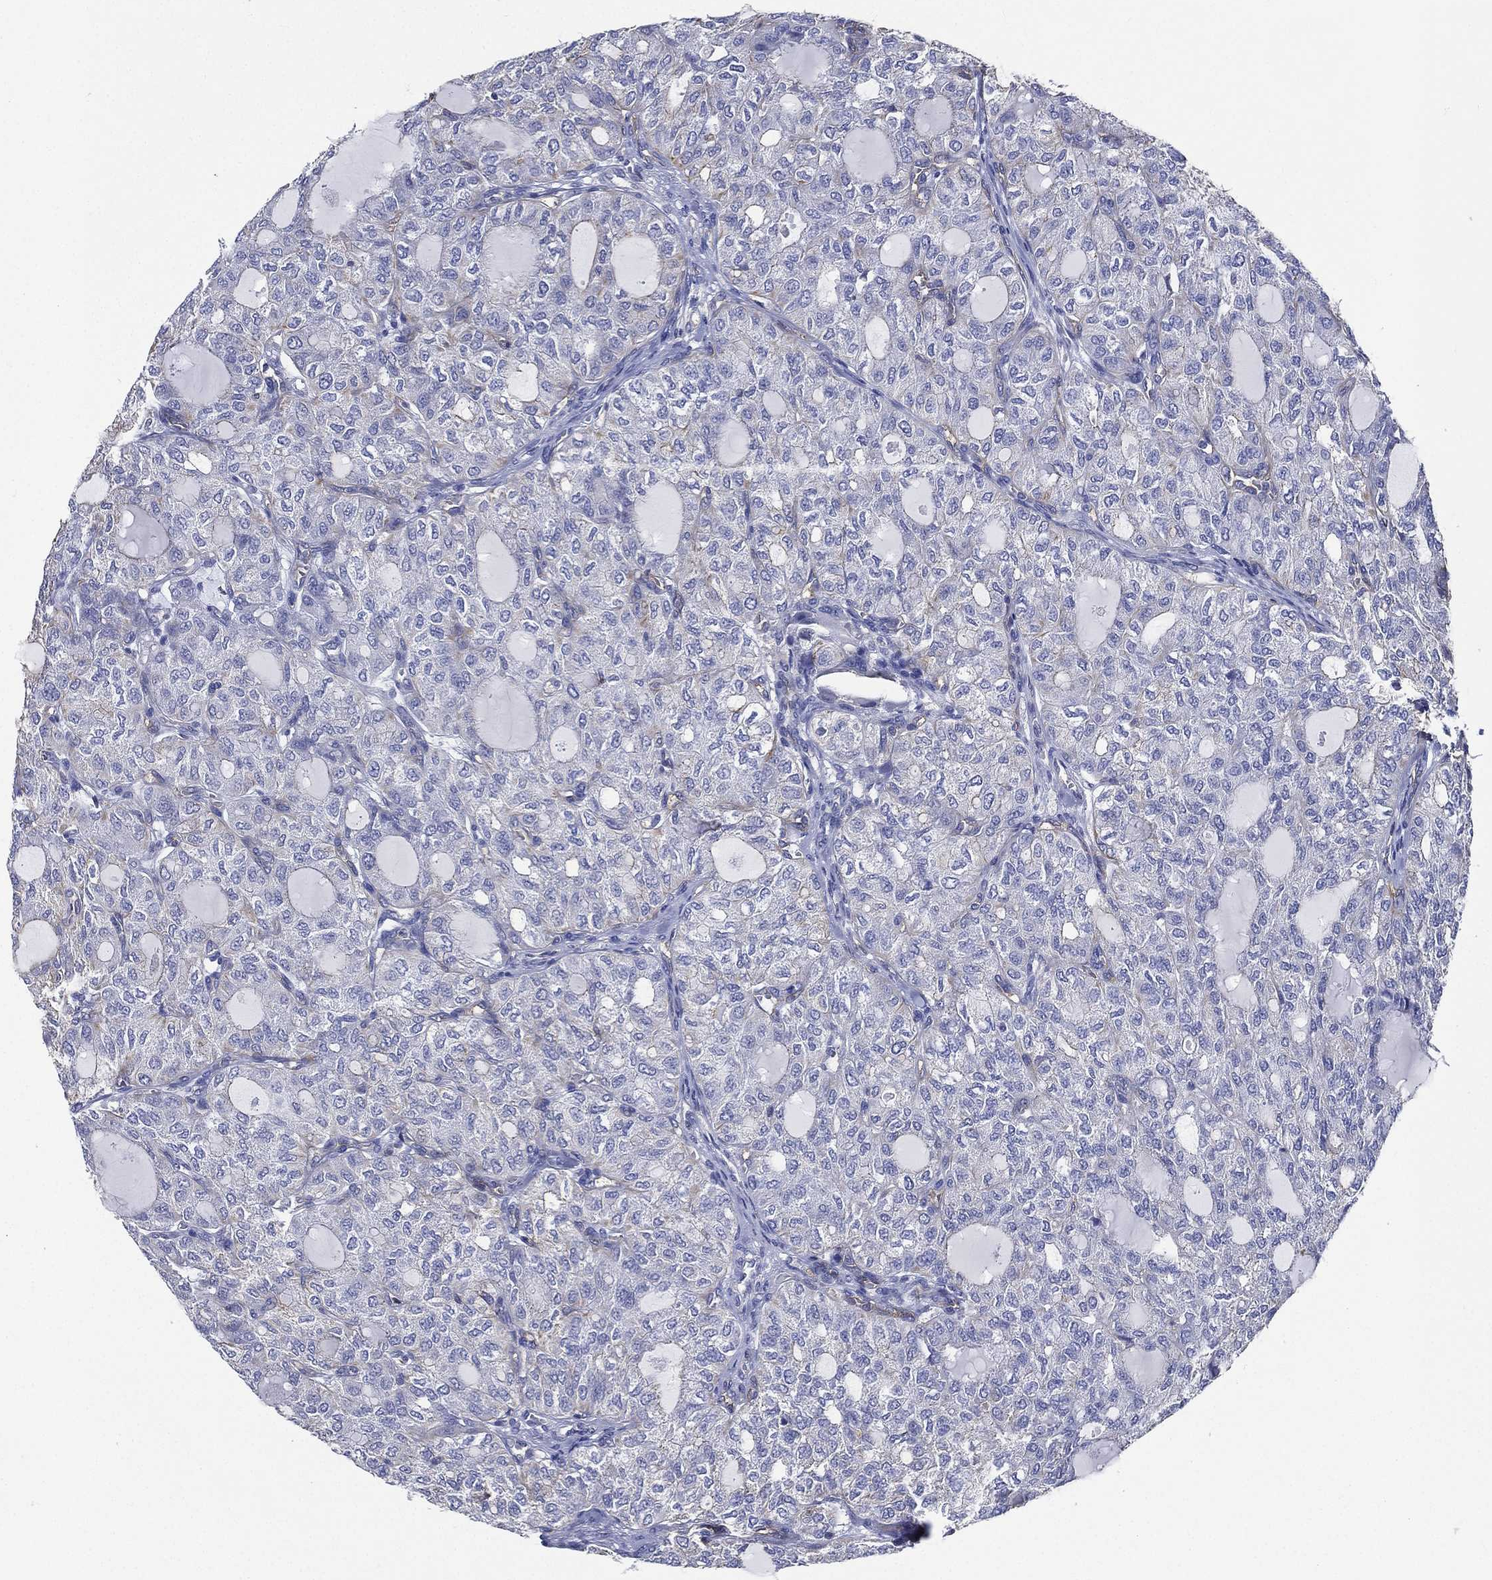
{"staining": {"intensity": "negative", "quantity": "none", "location": "none"}, "tissue": "thyroid cancer", "cell_type": "Tumor cells", "image_type": "cancer", "snomed": [{"axis": "morphology", "description": "Follicular adenoma carcinoma, NOS"}, {"axis": "topography", "description": "Thyroid gland"}], "caption": "The histopathology image displays no staining of tumor cells in thyroid cancer. The staining is performed using DAB (3,3'-diaminobenzidine) brown chromogen with nuclei counter-stained in using hematoxylin.", "gene": "NEDD9", "patient": {"sex": "male", "age": 75}}